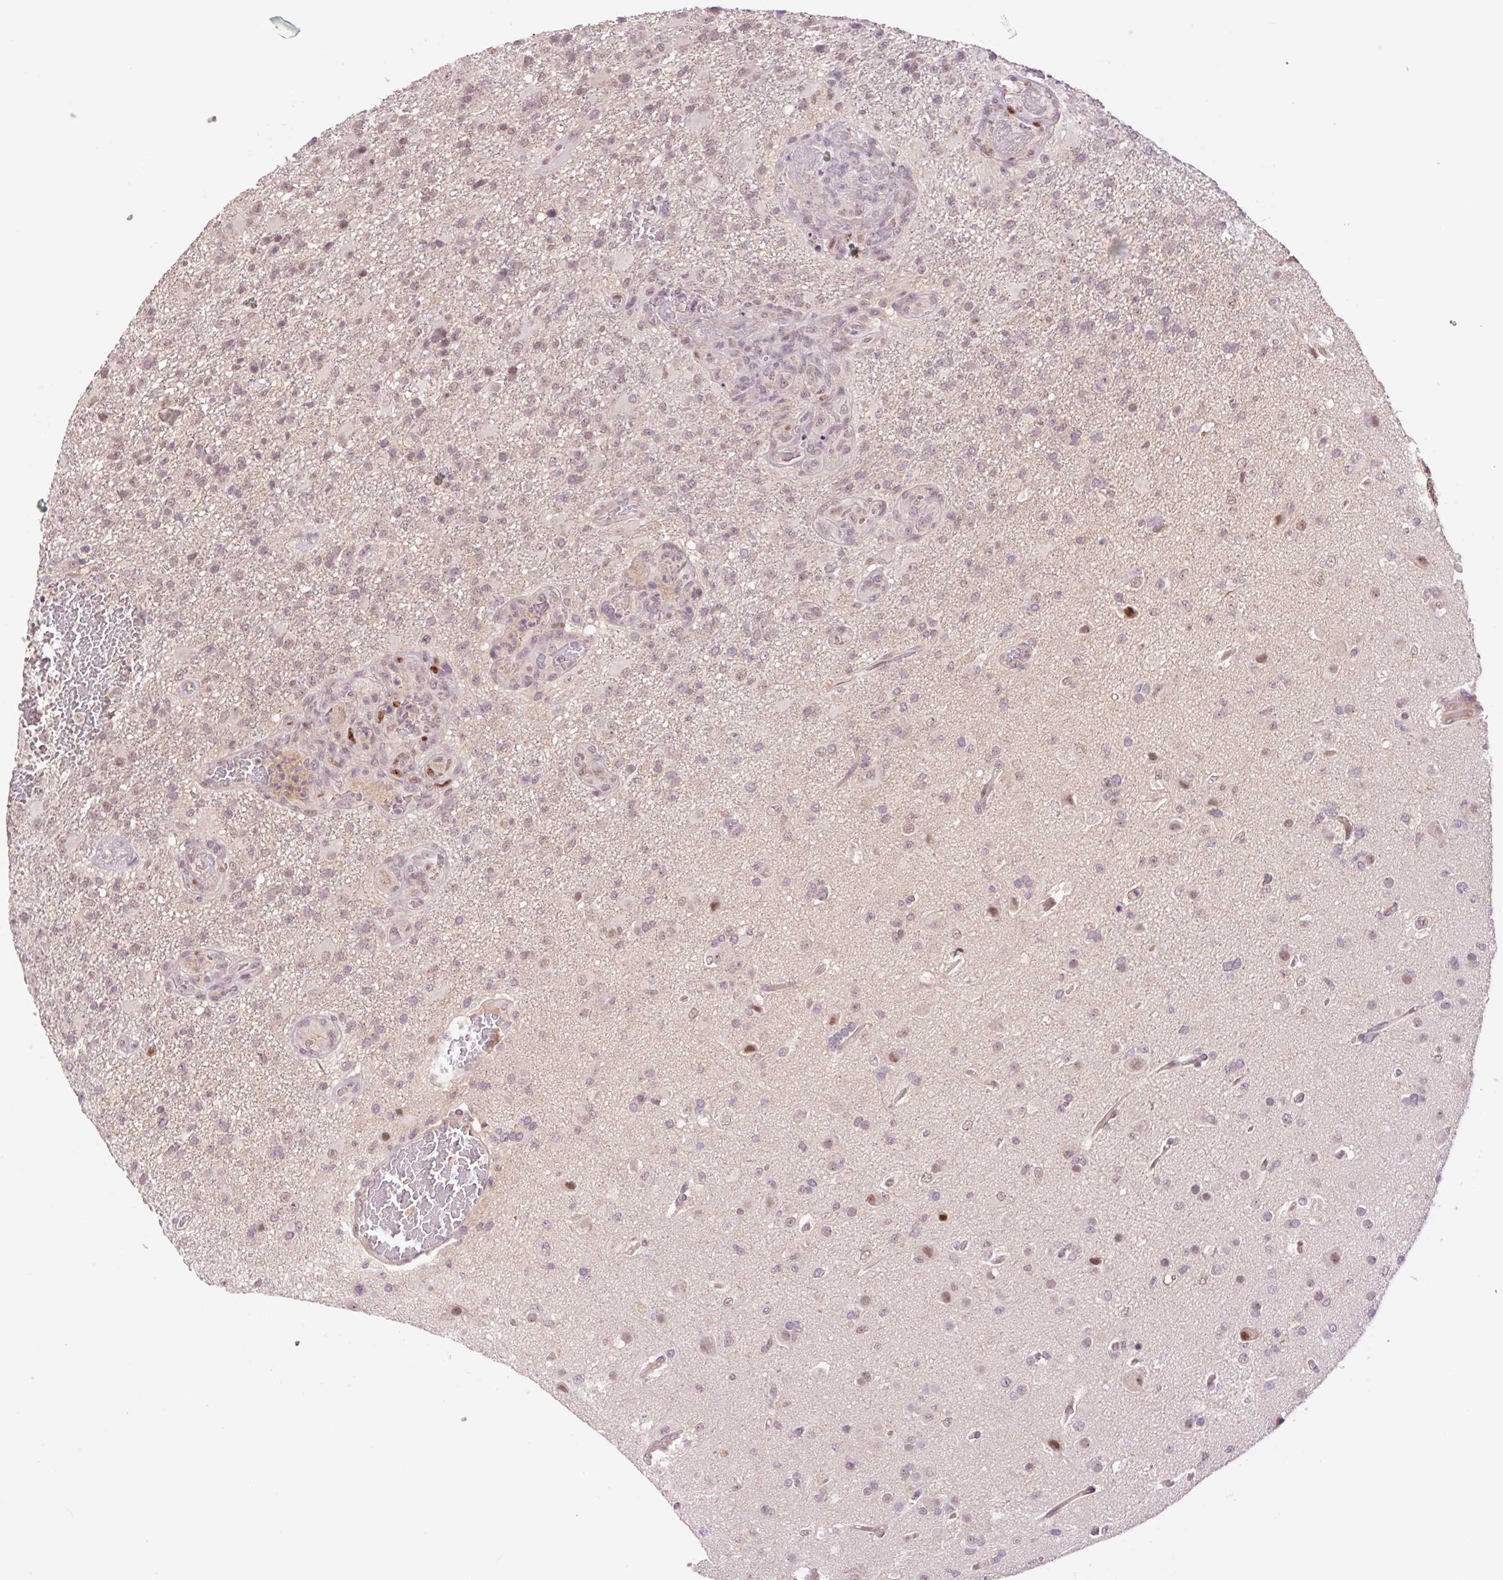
{"staining": {"intensity": "negative", "quantity": "none", "location": "none"}, "tissue": "glioma", "cell_type": "Tumor cells", "image_type": "cancer", "snomed": [{"axis": "morphology", "description": "Glioma, malignant, High grade"}, {"axis": "topography", "description": "Brain"}], "caption": "The histopathology image displays no staining of tumor cells in high-grade glioma (malignant).", "gene": "DPPA4", "patient": {"sex": "female", "age": 74}}